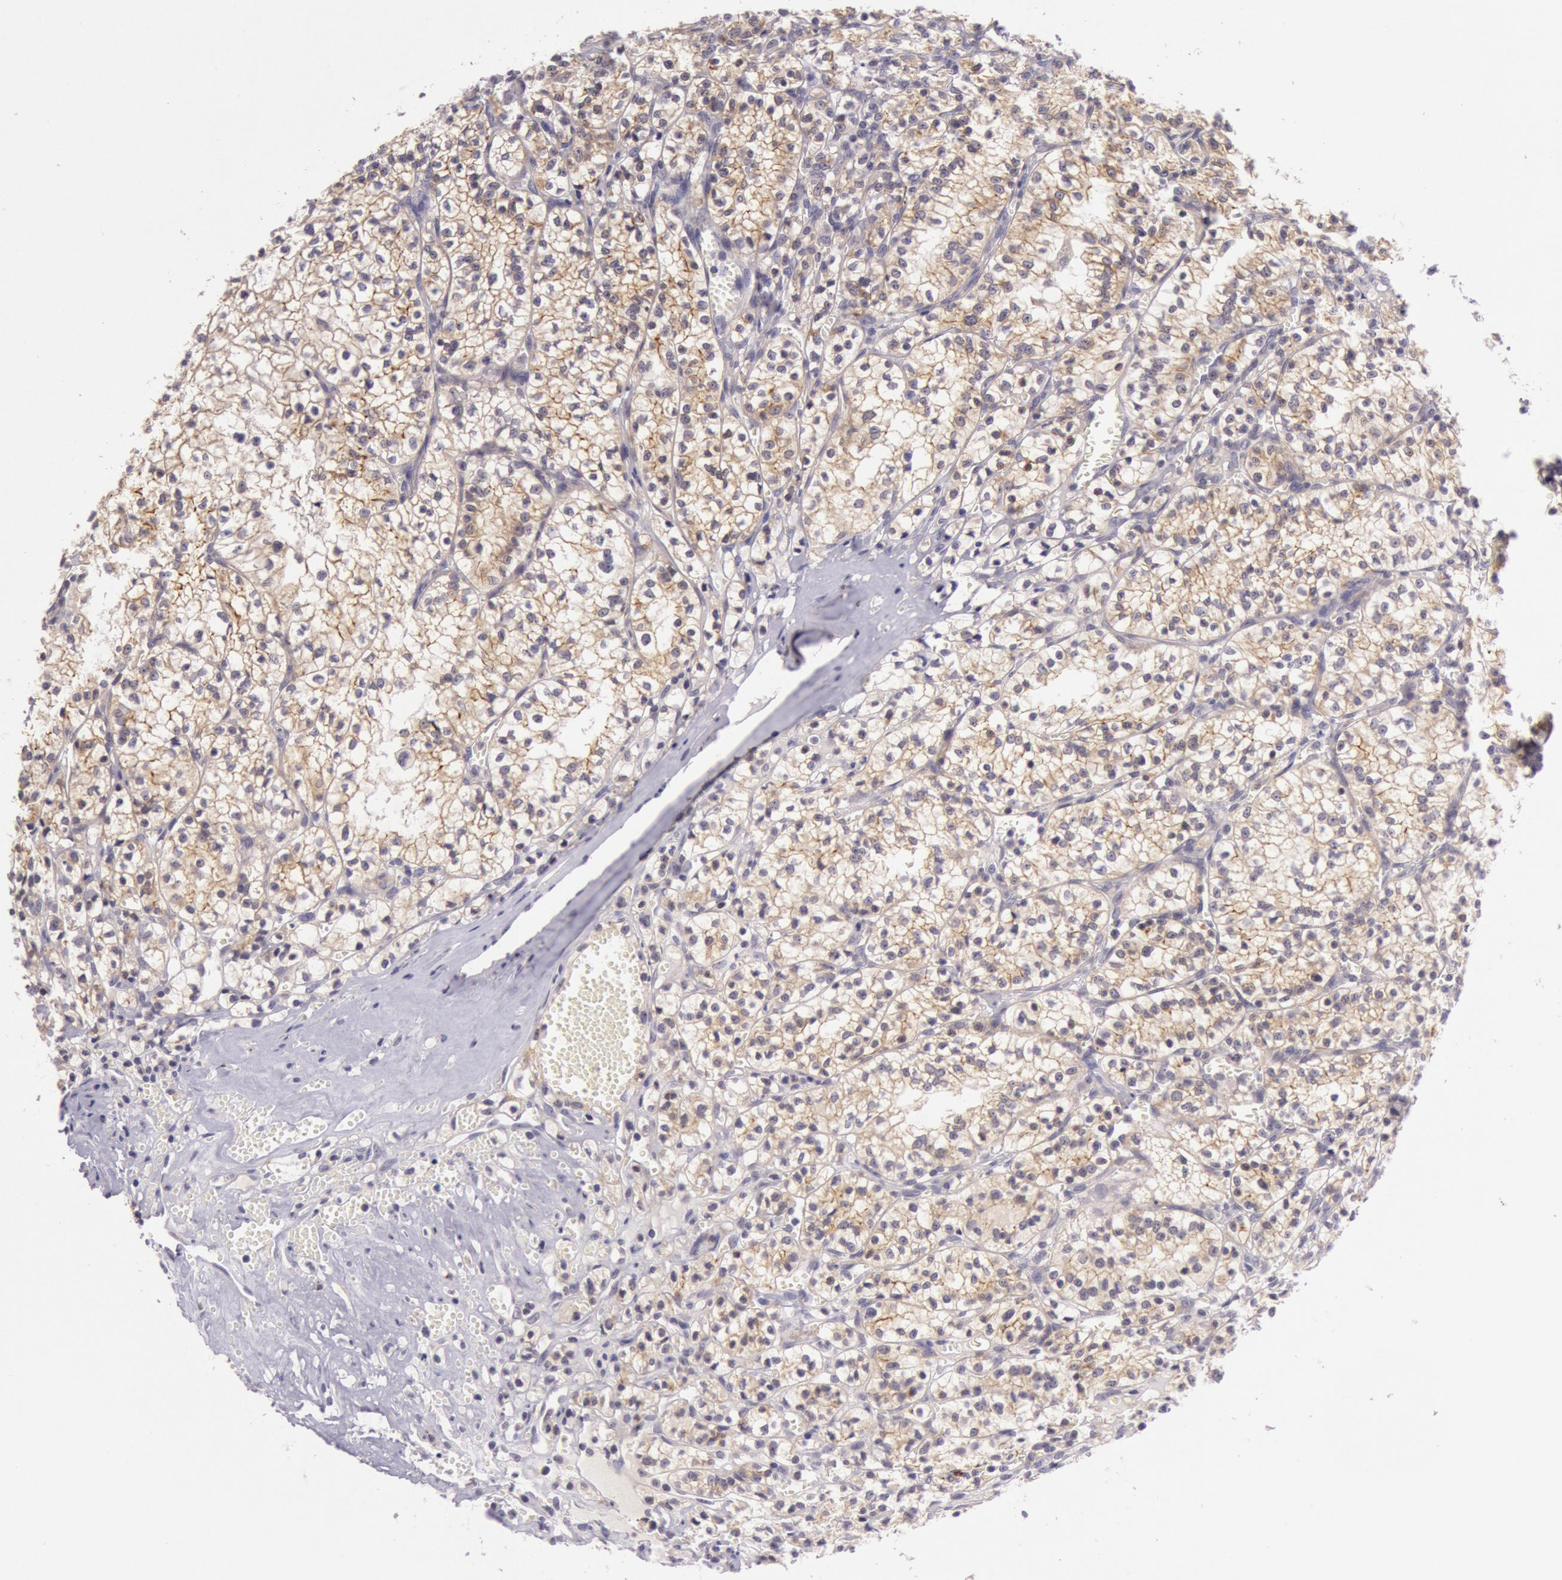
{"staining": {"intensity": "moderate", "quantity": ">75%", "location": "cytoplasmic/membranous"}, "tissue": "renal cancer", "cell_type": "Tumor cells", "image_type": "cancer", "snomed": [{"axis": "morphology", "description": "Adenocarcinoma, NOS"}, {"axis": "topography", "description": "Kidney"}], "caption": "Immunohistochemical staining of human adenocarcinoma (renal) displays medium levels of moderate cytoplasmic/membranous protein staining in about >75% of tumor cells.", "gene": "CDK16", "patient": {"sex": "male", "age": 61}}